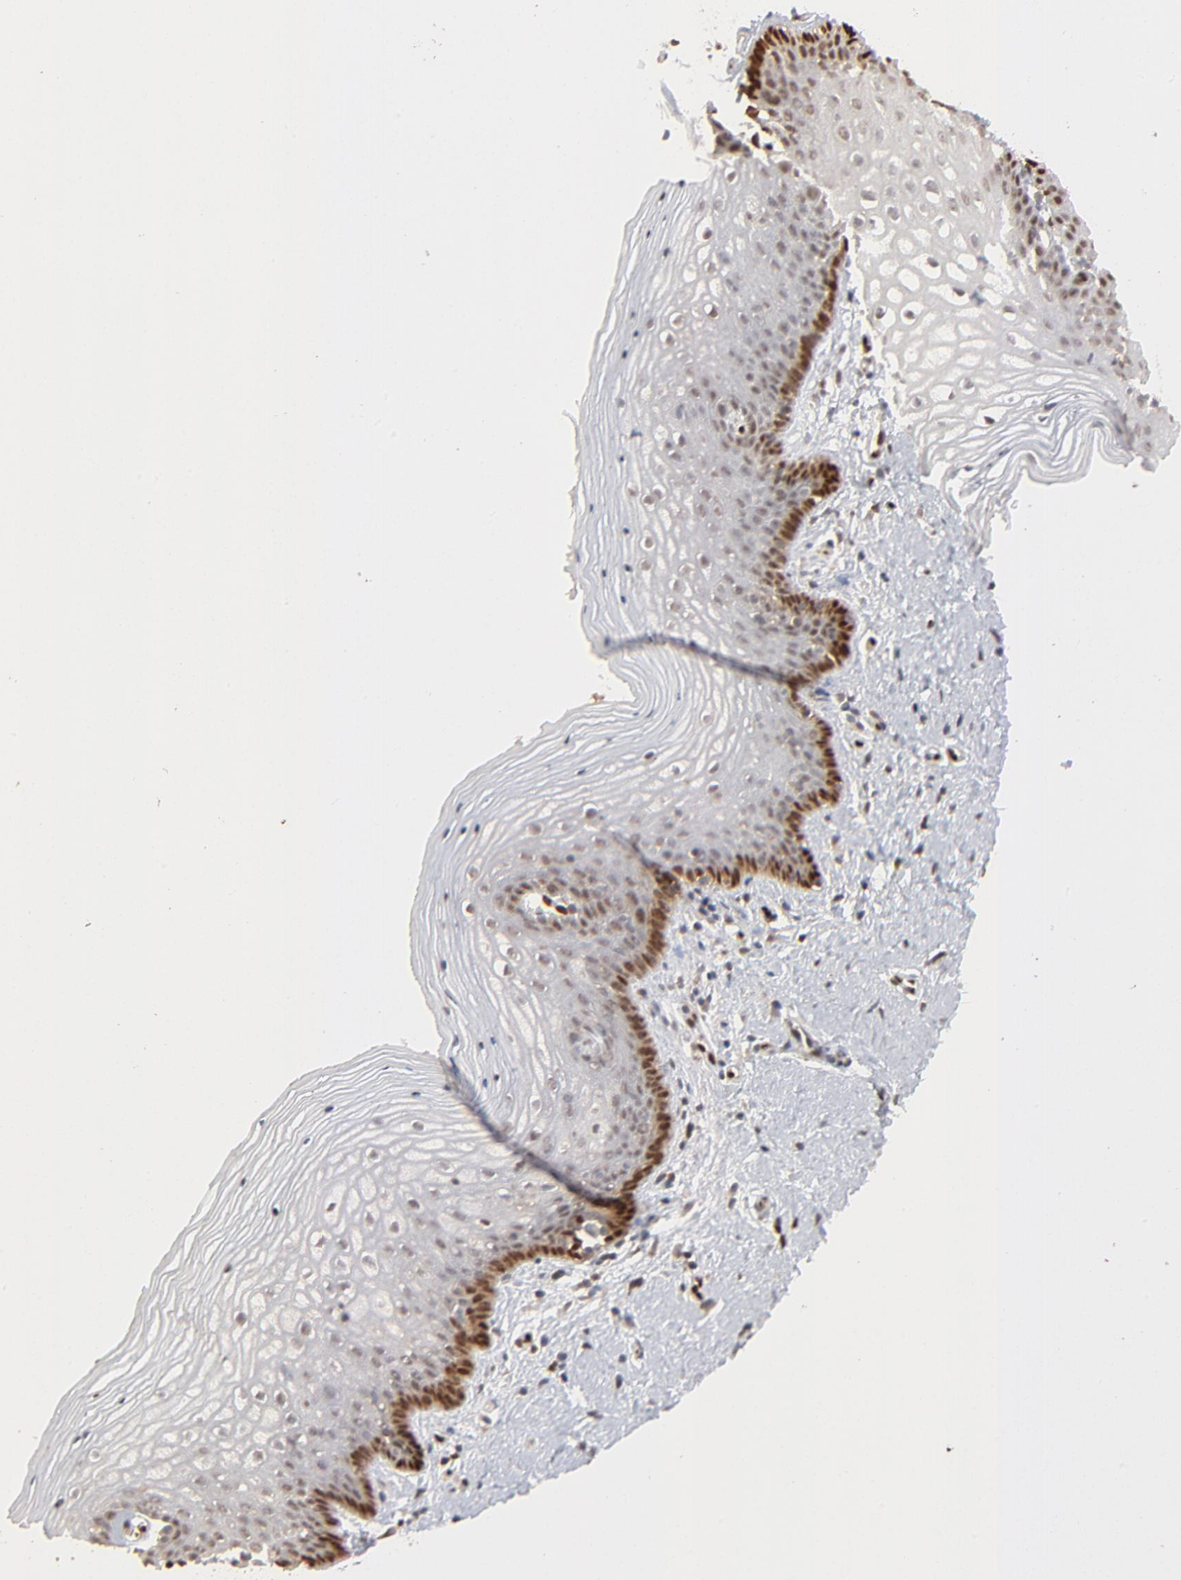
{"staining": {"intensity": "strong", "quantity": "<25%", "location": "nuclear"}, "tissue": "vagina", "cell_type": "Squamous epithelial cells", "image_type": "normal", "snomed": [{"axis": "morphology", "description": "Normal tissue, NOS"}, {"axis": "topography", "description": "Vagina"}], "caption": "This is an image of immunohistochemistry staining of normal vagina, which shows strong expression in the nuclear of squamous epithelial cells.", "gene": "NFIB", "patient": {"sex": "female", "age": 46}}